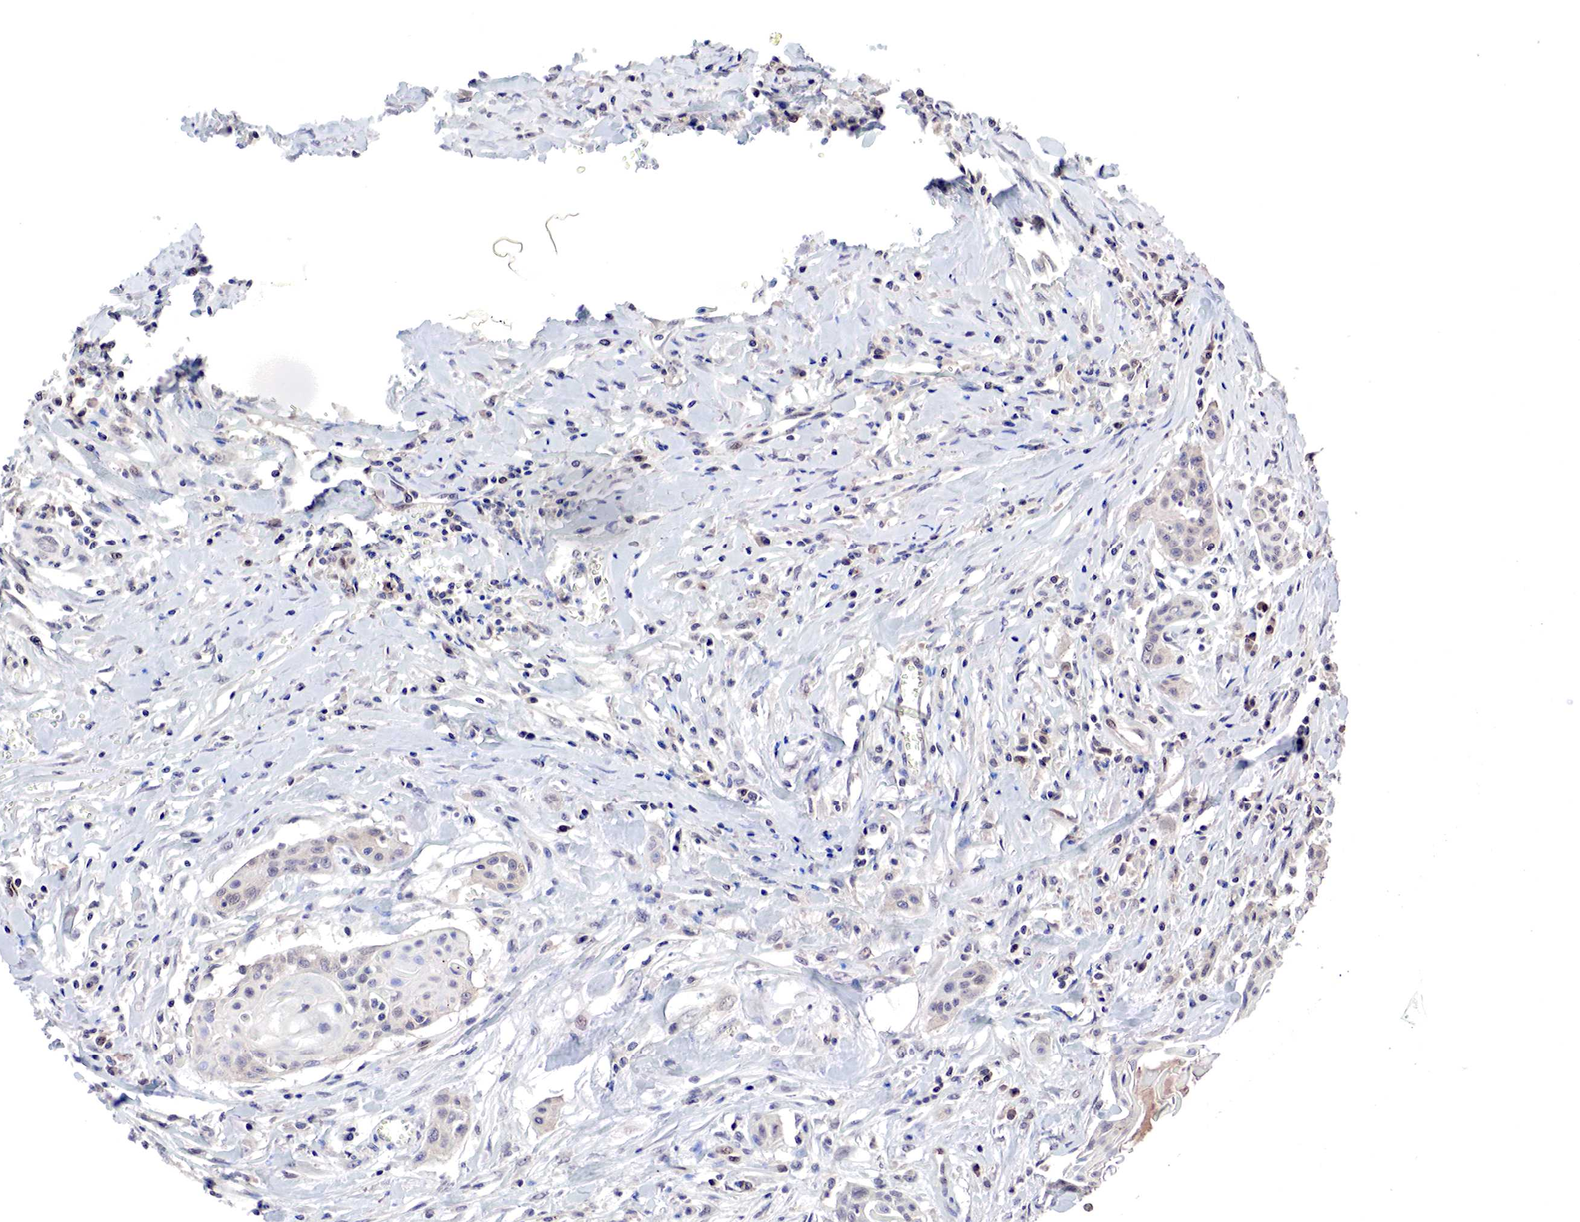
{"staining": {"intensity": "weak", "quantity": "<25%", "location": "cytoplasmic/membranous"}, "tissue": "head and neck cancer", "cell_type": "Tumor cells", "image_type": "cancer", "snomed": [{"axis": "morphology", "description": "Squamous cell carcinoma, NOS"}, {"axis": "morphology", "description": "Squamous cell carcinoma, metastatic, NOS"}, {"axis": "topography", "description": "Lymph node"}, {"axis": "topography", "description": "Salivary gland"}, {"axis": "topography", "description": "Head-Neck"}], "caption": "Immunohistochemistry image of neoplastic tissue: head and neck squamous cell carcinoma stained with DAB reveals no significant protein staining in tumor cells.", "gene": "DACH2", "patient": {"sex": "female", "age": 74}}